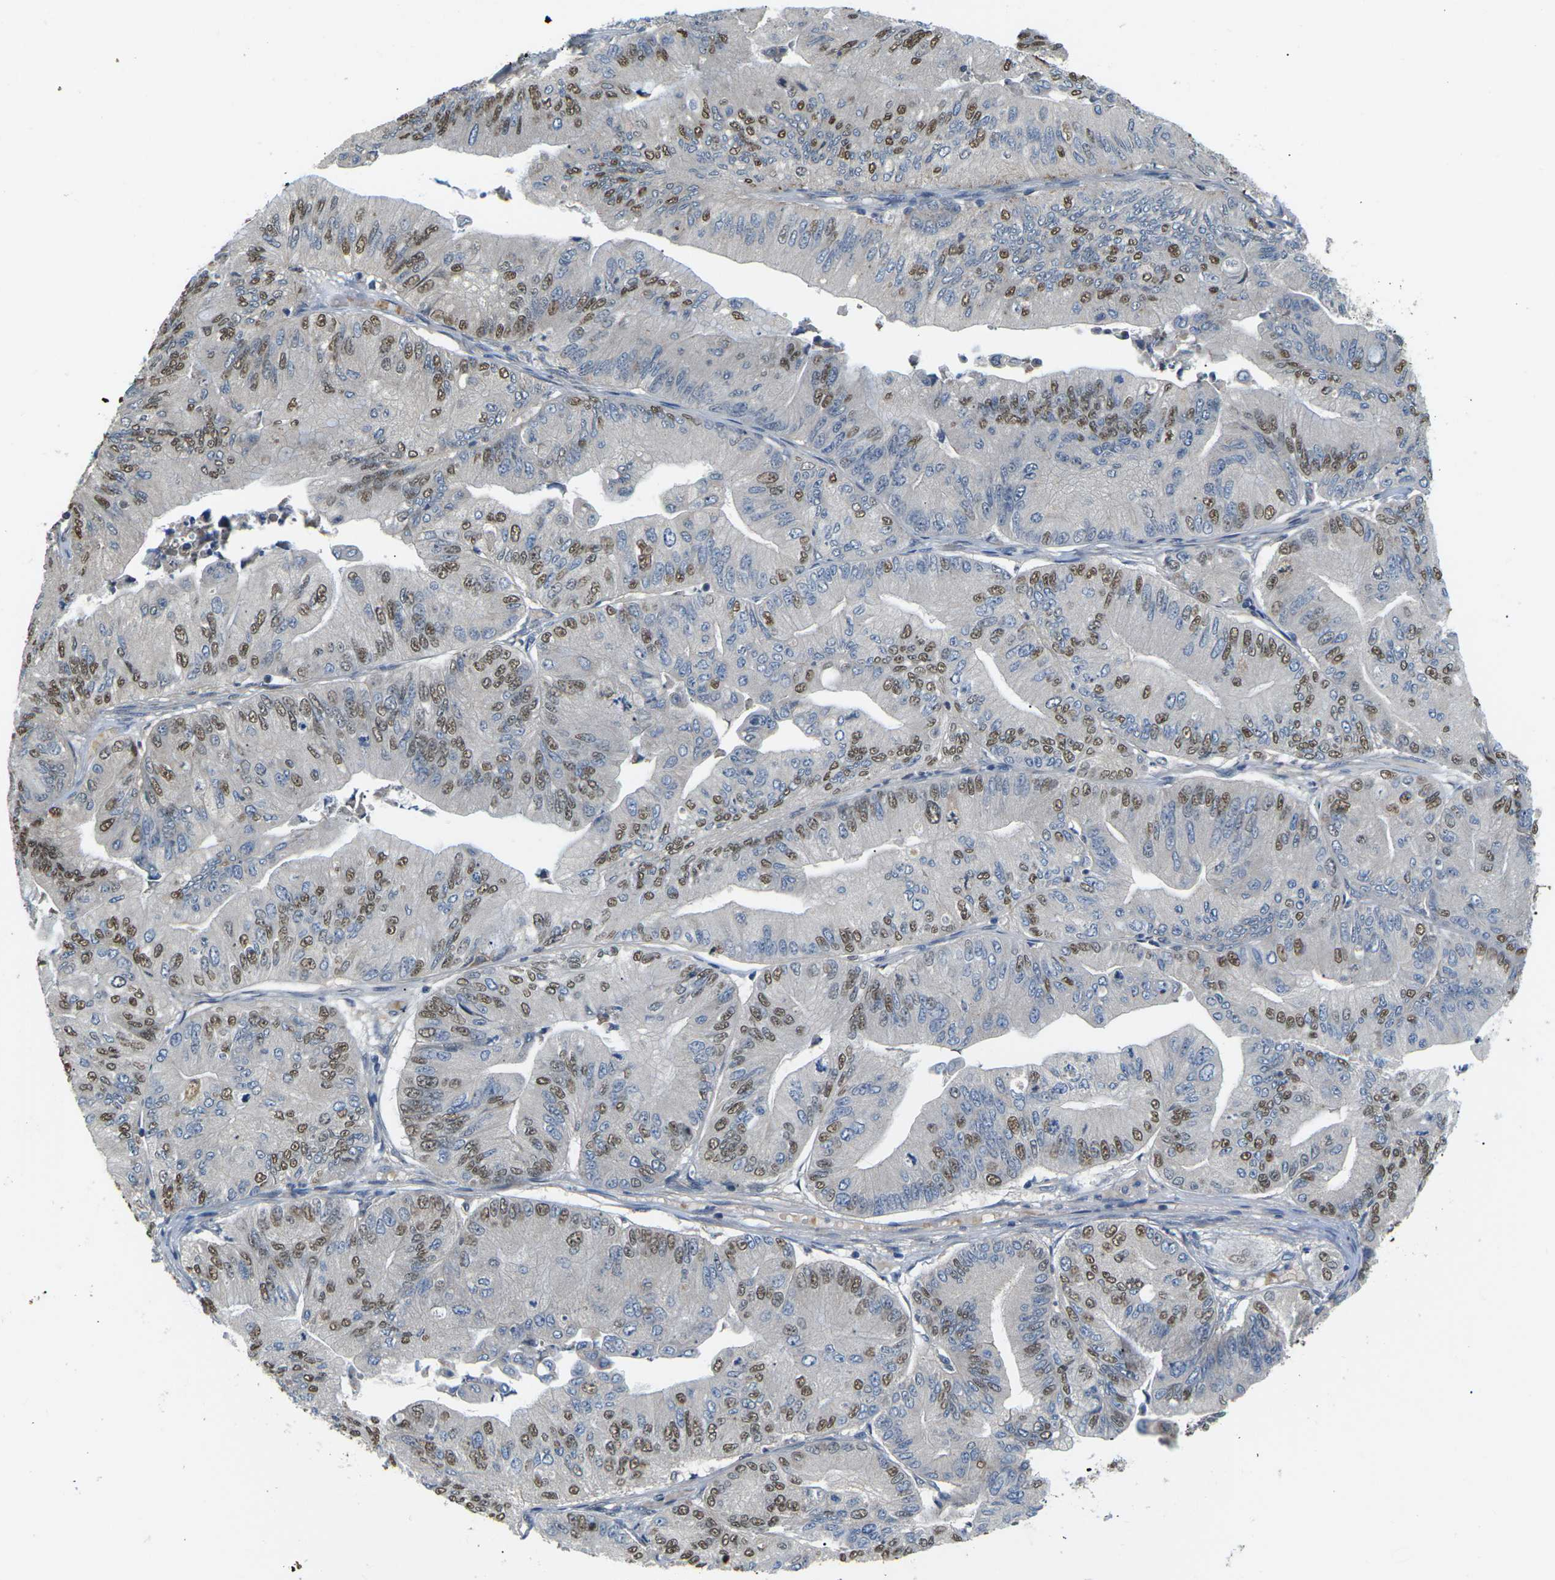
{"staining": {"intensity": "moderate", "quantity": "25%-75%", "location": "nuclear"}, "tissue": "ovarian cancer", "cell_type": "Tumor cells", "image_type": "cancer", "snomed": [{"axis": "morphology", "description": "Cystadenocarcinoma, mucinous, NOS"}, {"axis": "topography", "description": "Ovary"}], "caption": "Ovarian cancer tissue exhibits moderate nuclear positivity in approximately 25%-75% of tumor cells", "gene": "ERBB4", "patient": {"sex": "female", "age": 61}}